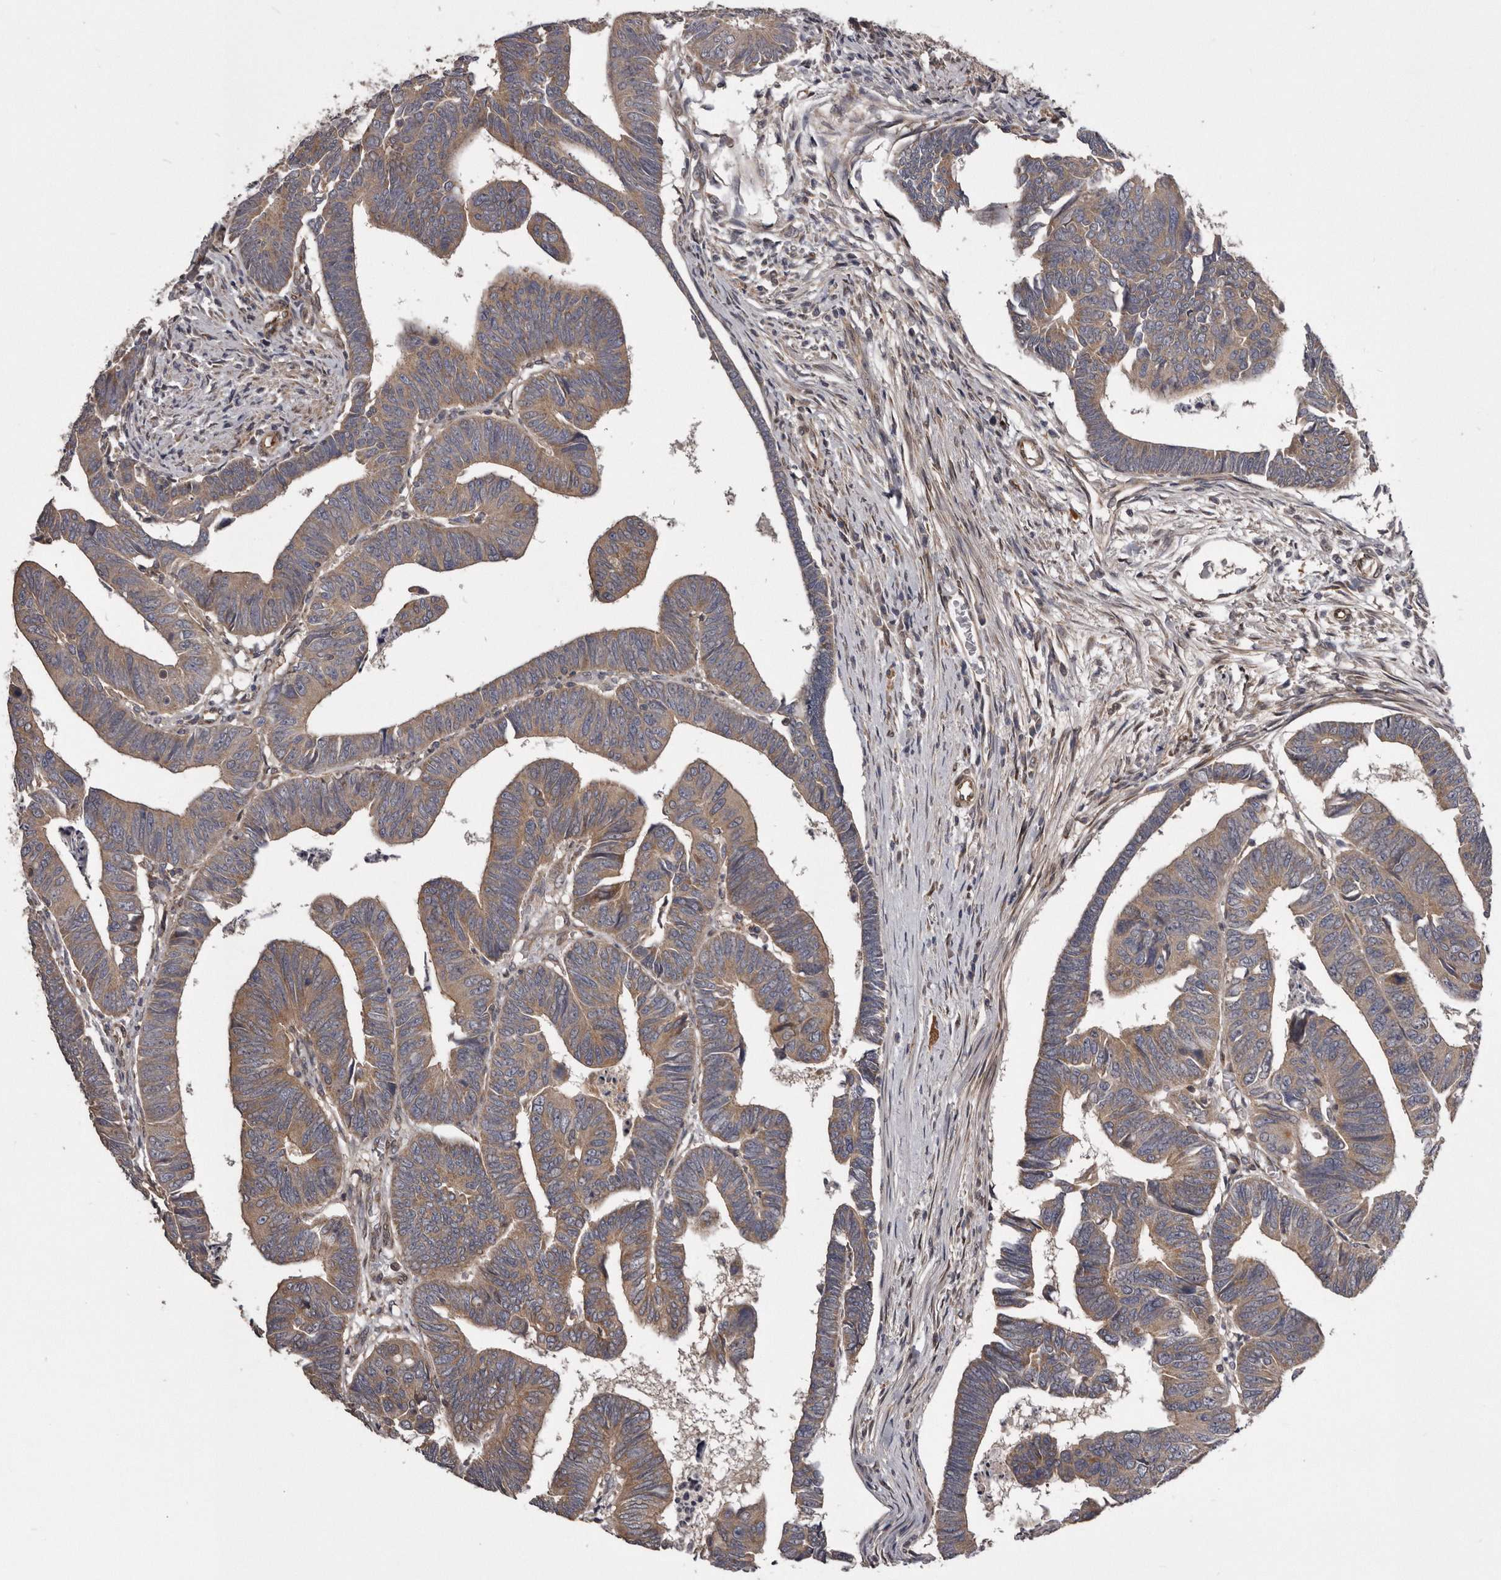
{"staining": {"intensity": "moderate", "quantity": ">75%", "location": "cytoplasmic/membranous"}, "tissue": "colorectal cancer", "cell_type": "Tumor cells", "image_type": "cancer", "snomed": [{"axis": "morphology", "description": "Adenocarcinoma, NOS"}, {"axis": "topography", "description": "Rectum"}], "caption": "IHC photomicrograph of neoplastic tissue: adenocarcinoma (colorectal) stained using IHC displays medium levels of moderate protein expression localized specifically in the cytoplasmic/membranous of tumor cells, appearing as a cytoplasmic/membranous brown color.", "gene": "ARMCX1", "patient": {"sex": "female", "age": 65}}